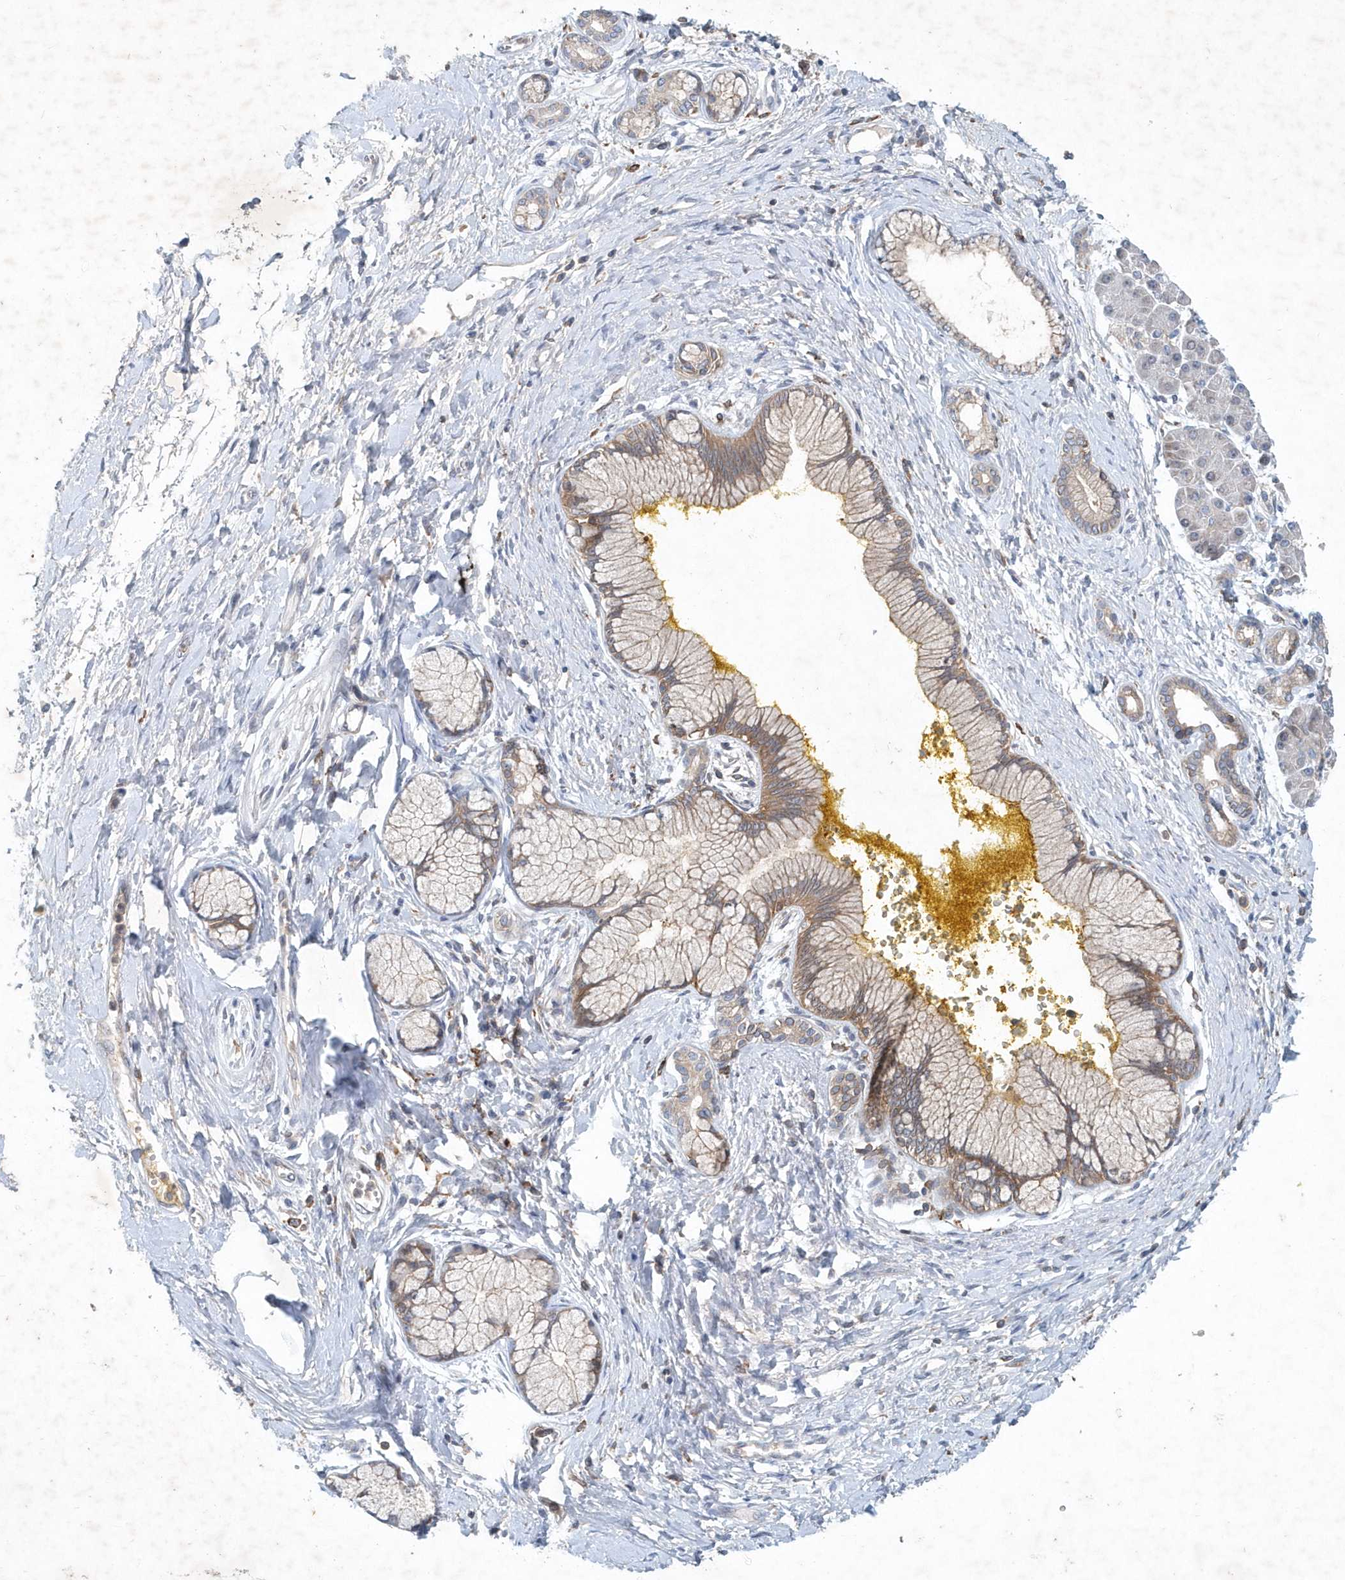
{"staining": {"intensity": "weak", "quantity": ">75%", "location": "cytoplasmic/membranous"}, "tissue": "pancreatic cancer", "cell_type": "Tumor cells", "image_type": "cancer", "snomed": [{"axis": "morphology", "description": "Adenocarcinoma, NOS"}, {"axis": "topography", "description": "Pancreas"}], "caption": "A micrograph showing weak cytoplasmic/membranous positivity in about >75% of tumor cells in adenocarcinoma (pancreatic), as visualized by brown immunohistochemical staining.", "gene": "P2RY10", "patient": {"sex": "male", "age": 58}}